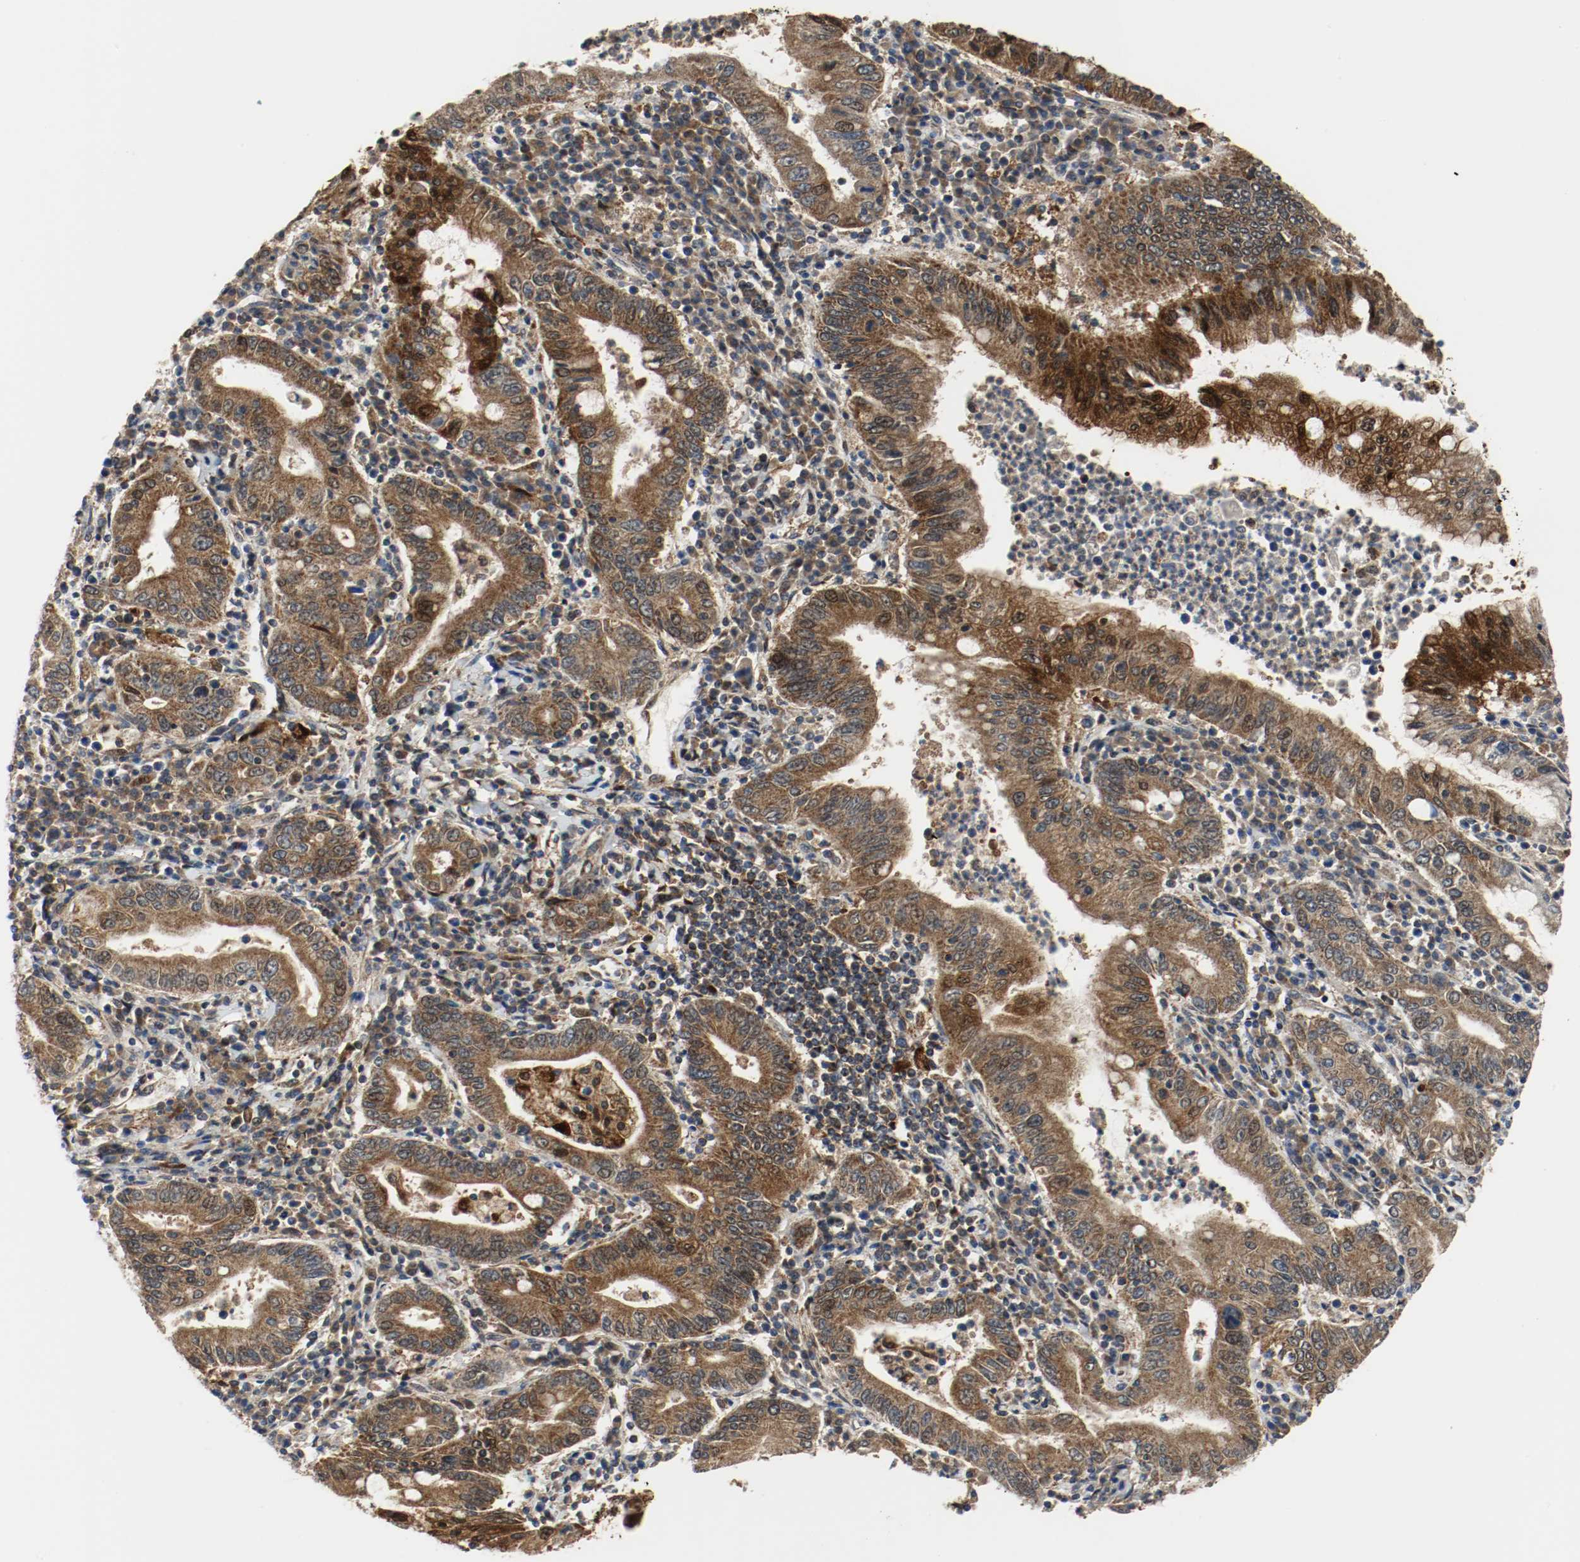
{"staining": {"intensity": "moderate", "quantity": ">75%", "location": "cytoplasmic/membranous"}, "tissue": "stomach cancer", "cell_type": "Tumor cells", "image_type": "cancer", "snomed": [{"axis": "morphology", "description": "Normal tissue, NOS"}, {"axis": "morphology", "description": "Adenocarcinoma, NOS"}, {"axis": "topography", "description": "Esophagus"}, {"axis": "topography", "description": "Stomach, upper"}, {"axis": "topography", "description": "Peripheral nerve tissue"}], "caption": "Moderate cytoplasmic/membranous expression is identified in approximately >75% of tumor cells in stomach cancer. Using DAB (brown) and hematoxylin (blue) stains, captured at high magnification using brightfield microscopy.", "gene": "TXNRD1", "patient": {"sex": "male", "age": 62}}